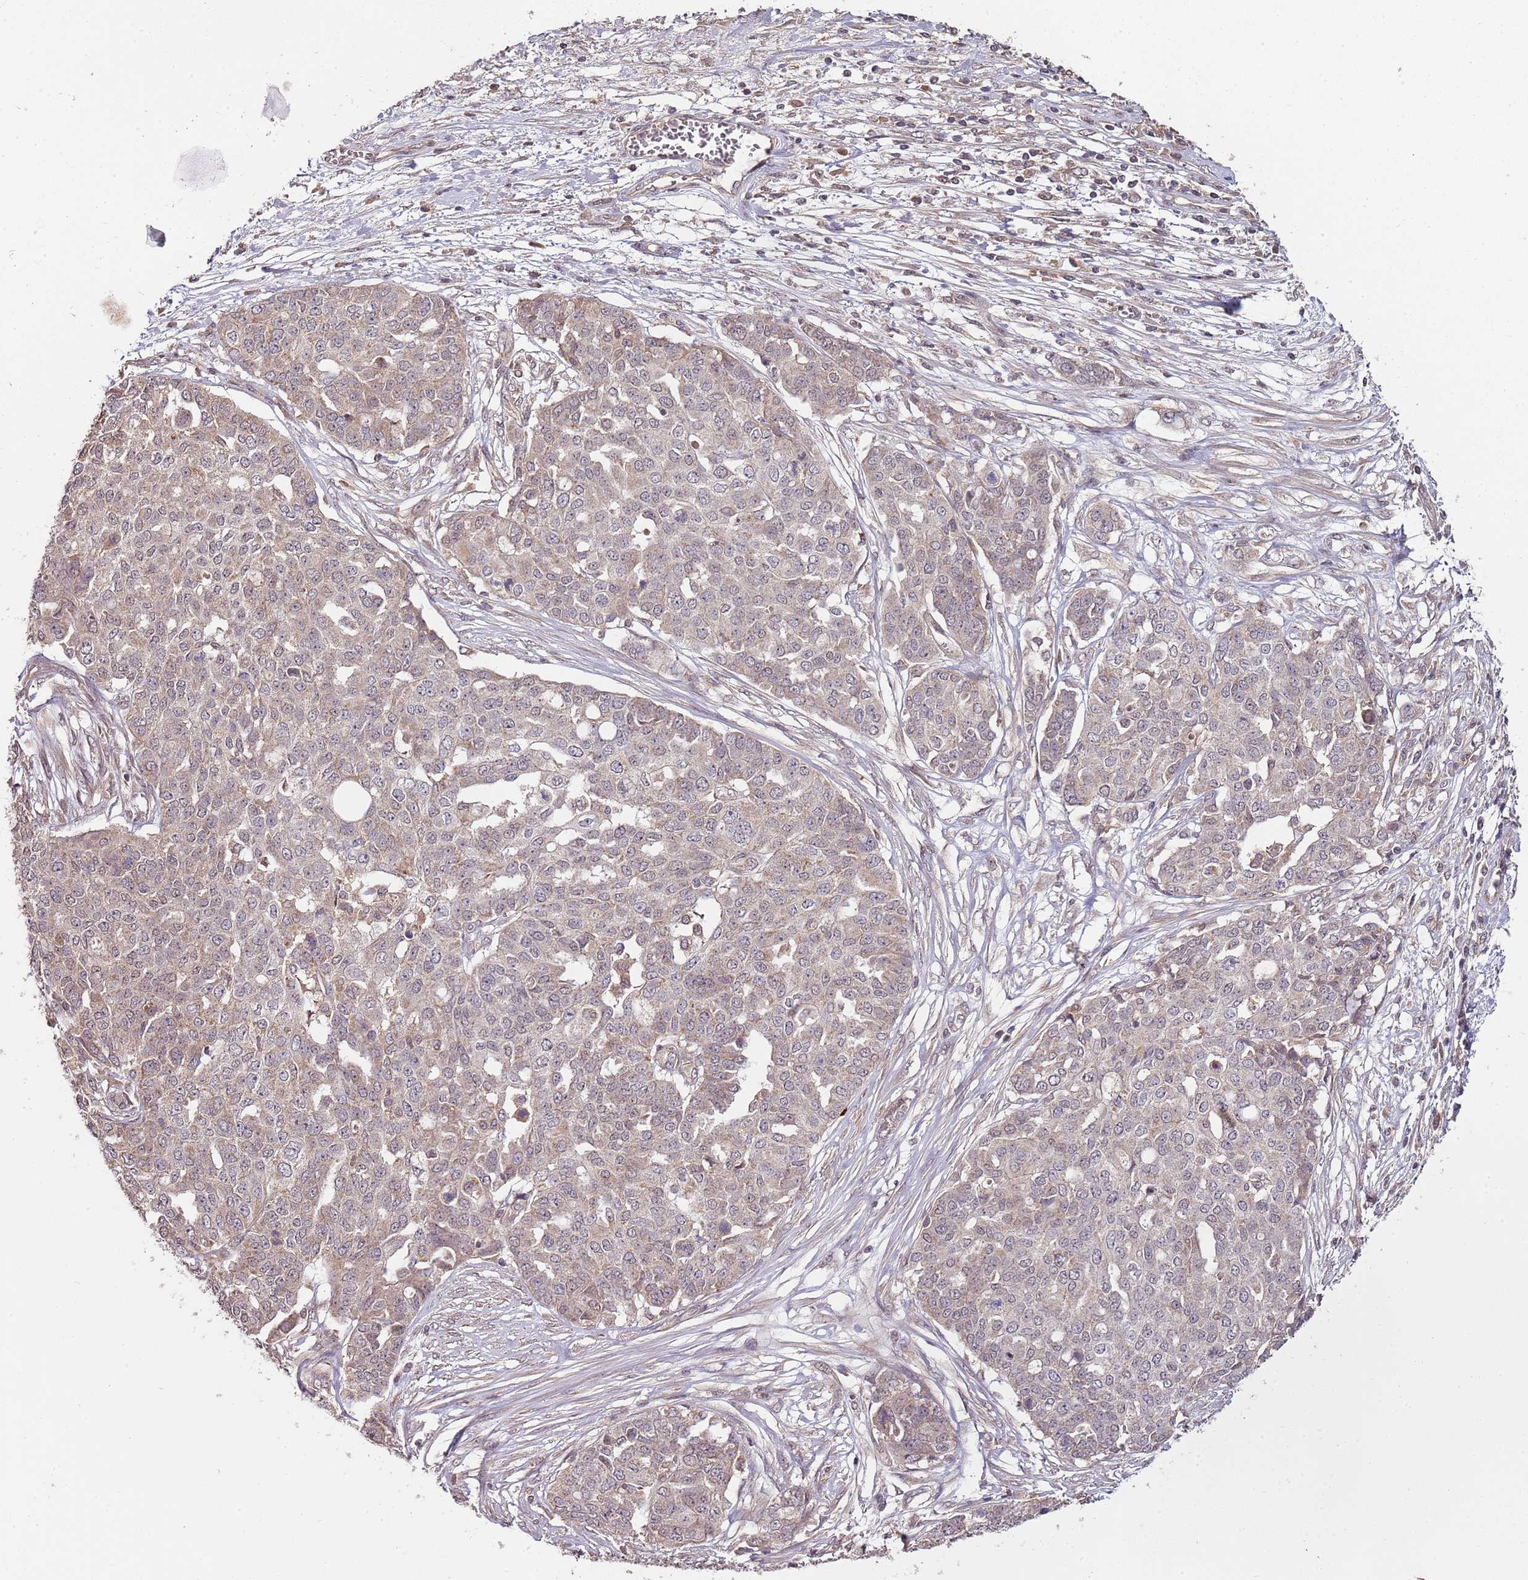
{"staining": {"intensity": "weak", "quantity": ">75%", "location": "cytoplasmic/membranous,nuclear"}, "tissue": "ovarian cancer", "cell_type": "Tumor cells", "image_type": "cancer", "snomed": [{"axis": "morphology", "description": "Cystadenocarcinoma, serous, NOS"}, {"axis": "topography", "description": "Soft tissue"}, {"axis": "topography", "description": "Ovary"}], "caption": "About >75% of tumor cells in human serous cystadenocarcinoma (ovarian) exhibit weak cytoplasmic/membranous and nuclear protein staining as visualized by brown immunohistochemical staining.", "gene": "LIN37", "patient": {"sex": "female", "age": 57}}